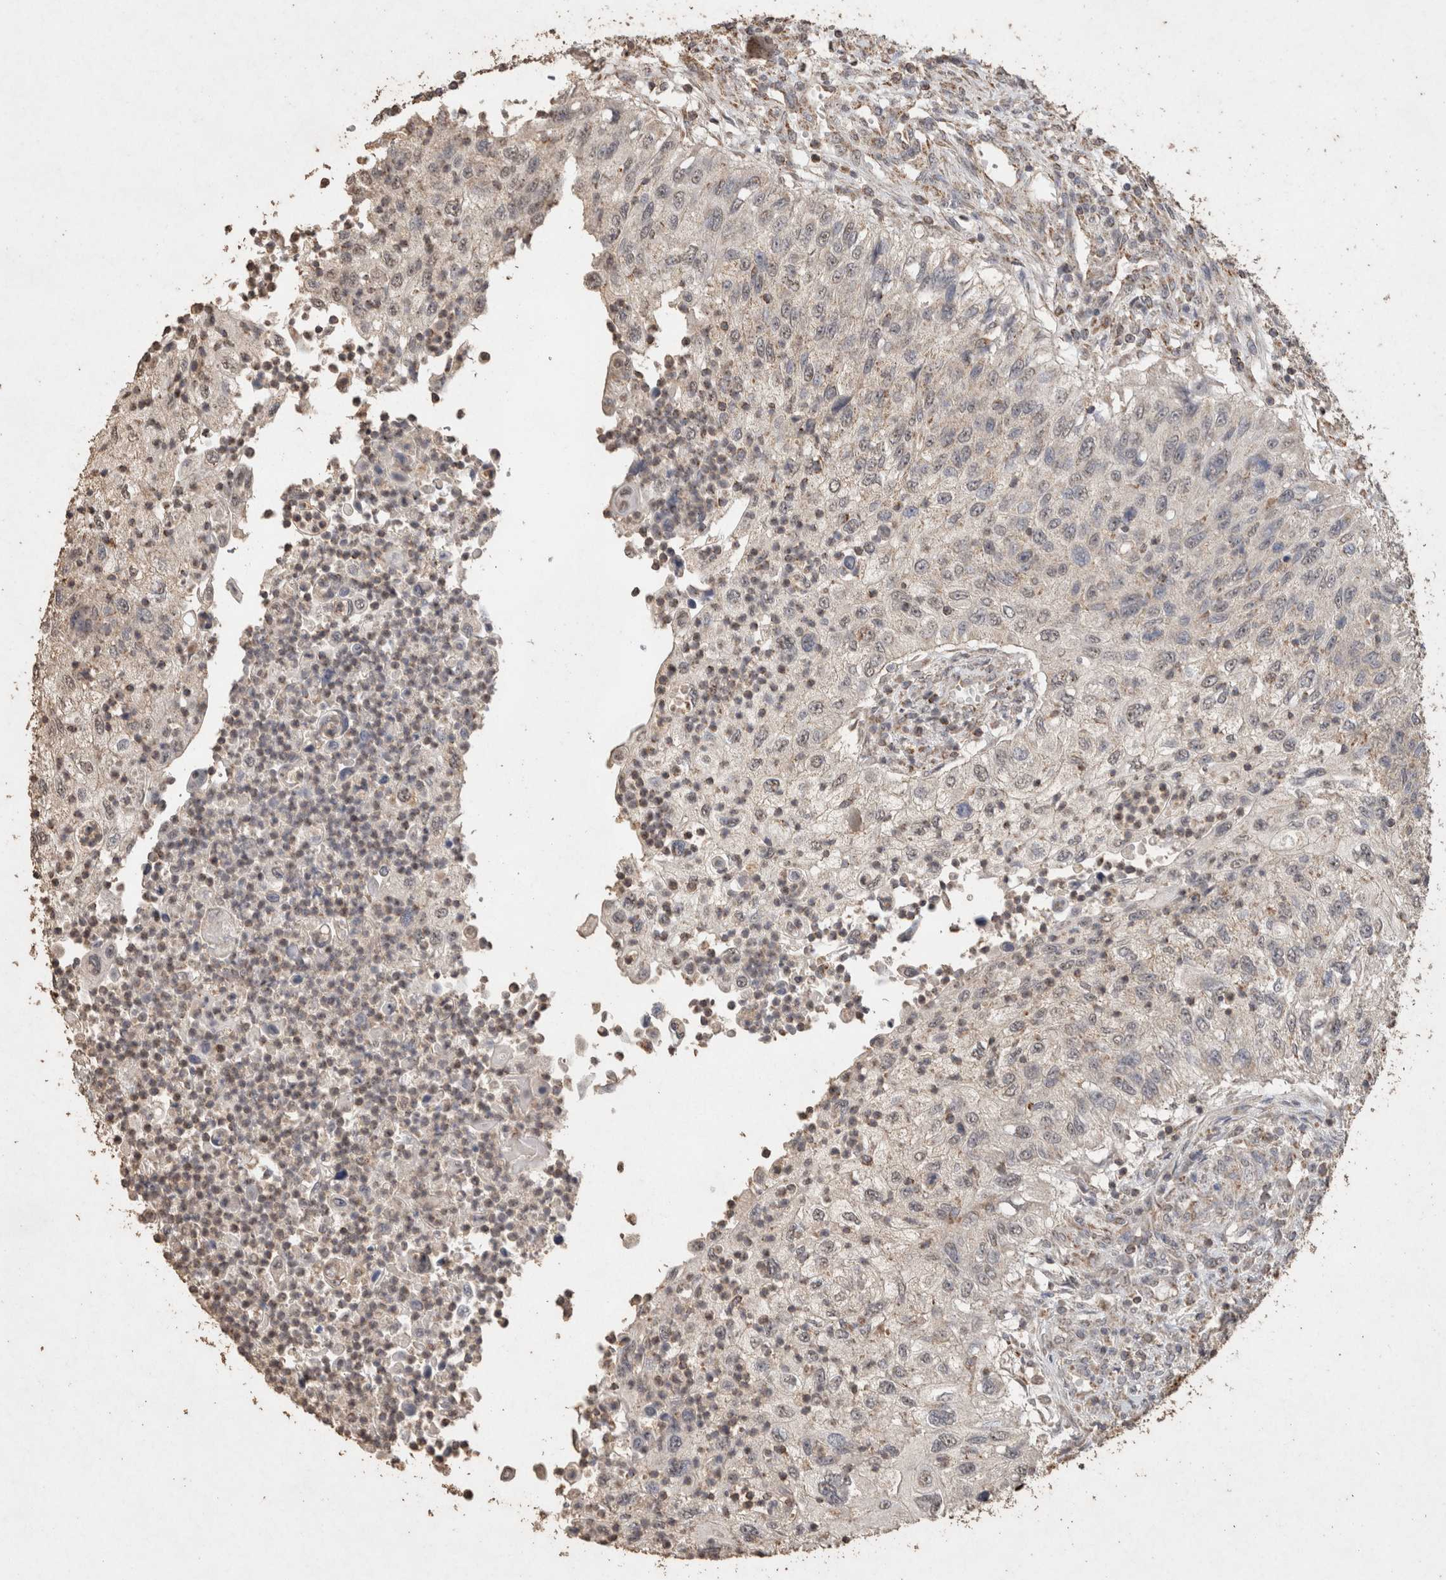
{"staining": {"intensity": "weak", "quantity": "<25%", "location": "cytoplasmic/membranous"}, "tissue": "urothelial cancer", "cell_type": "Tumor cells", "image_type": "cancer", "snomed": [{"axis": "morphology", "description": "Urothelial carcinoma, High grade"}, {"axis": "topography", "description": "Urinary bladder"}], "caption": "Human urothelial carcinoma (high-grade) stained for a protein using immunohistochemistry (IHC) shows no expression in tumor cells.", "gene": "ACADM", "patient": {"sex": "female", "age": 60}}